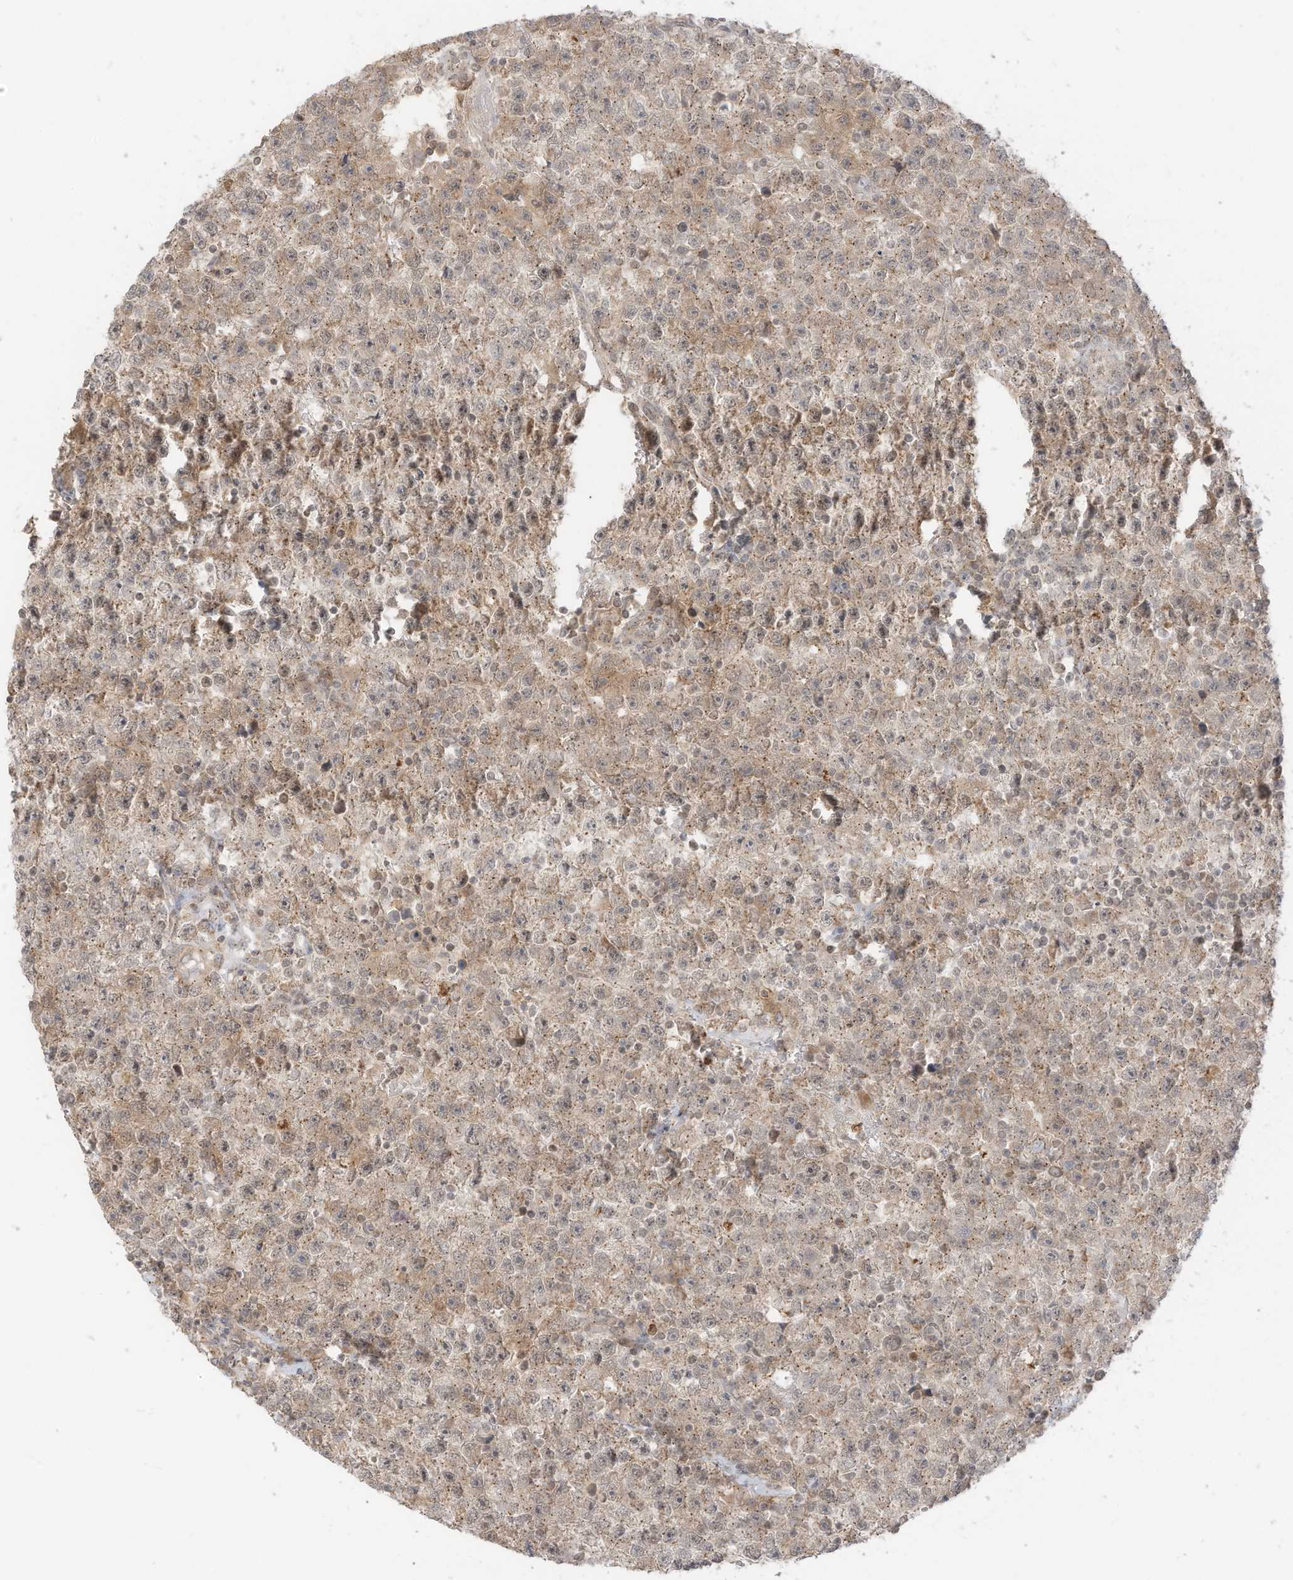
{"staining": {"intensity": "weak", "quantity": "25%-75%", "location": "cytoplasmic/membranous"}, "tissue": "testis cancer", "cell_type": "Tumor cells", "image_type": "cancer", "snomed": [{"axis": "morphology", "description": "Seminoma, NOS"}, {"axis": "topography", "description": "Testis"}], "caption": "Brown immunohistochemical staining in testis seminoma demonstrates weak cytoplasmic/membranous staining in approximately 25%-75% of tumor cells. (brown staining indicates protein expression, while blue staining denotes nuclei).", "gene": "N4BP3", "patient": {"sex": "male", "age": 22}}